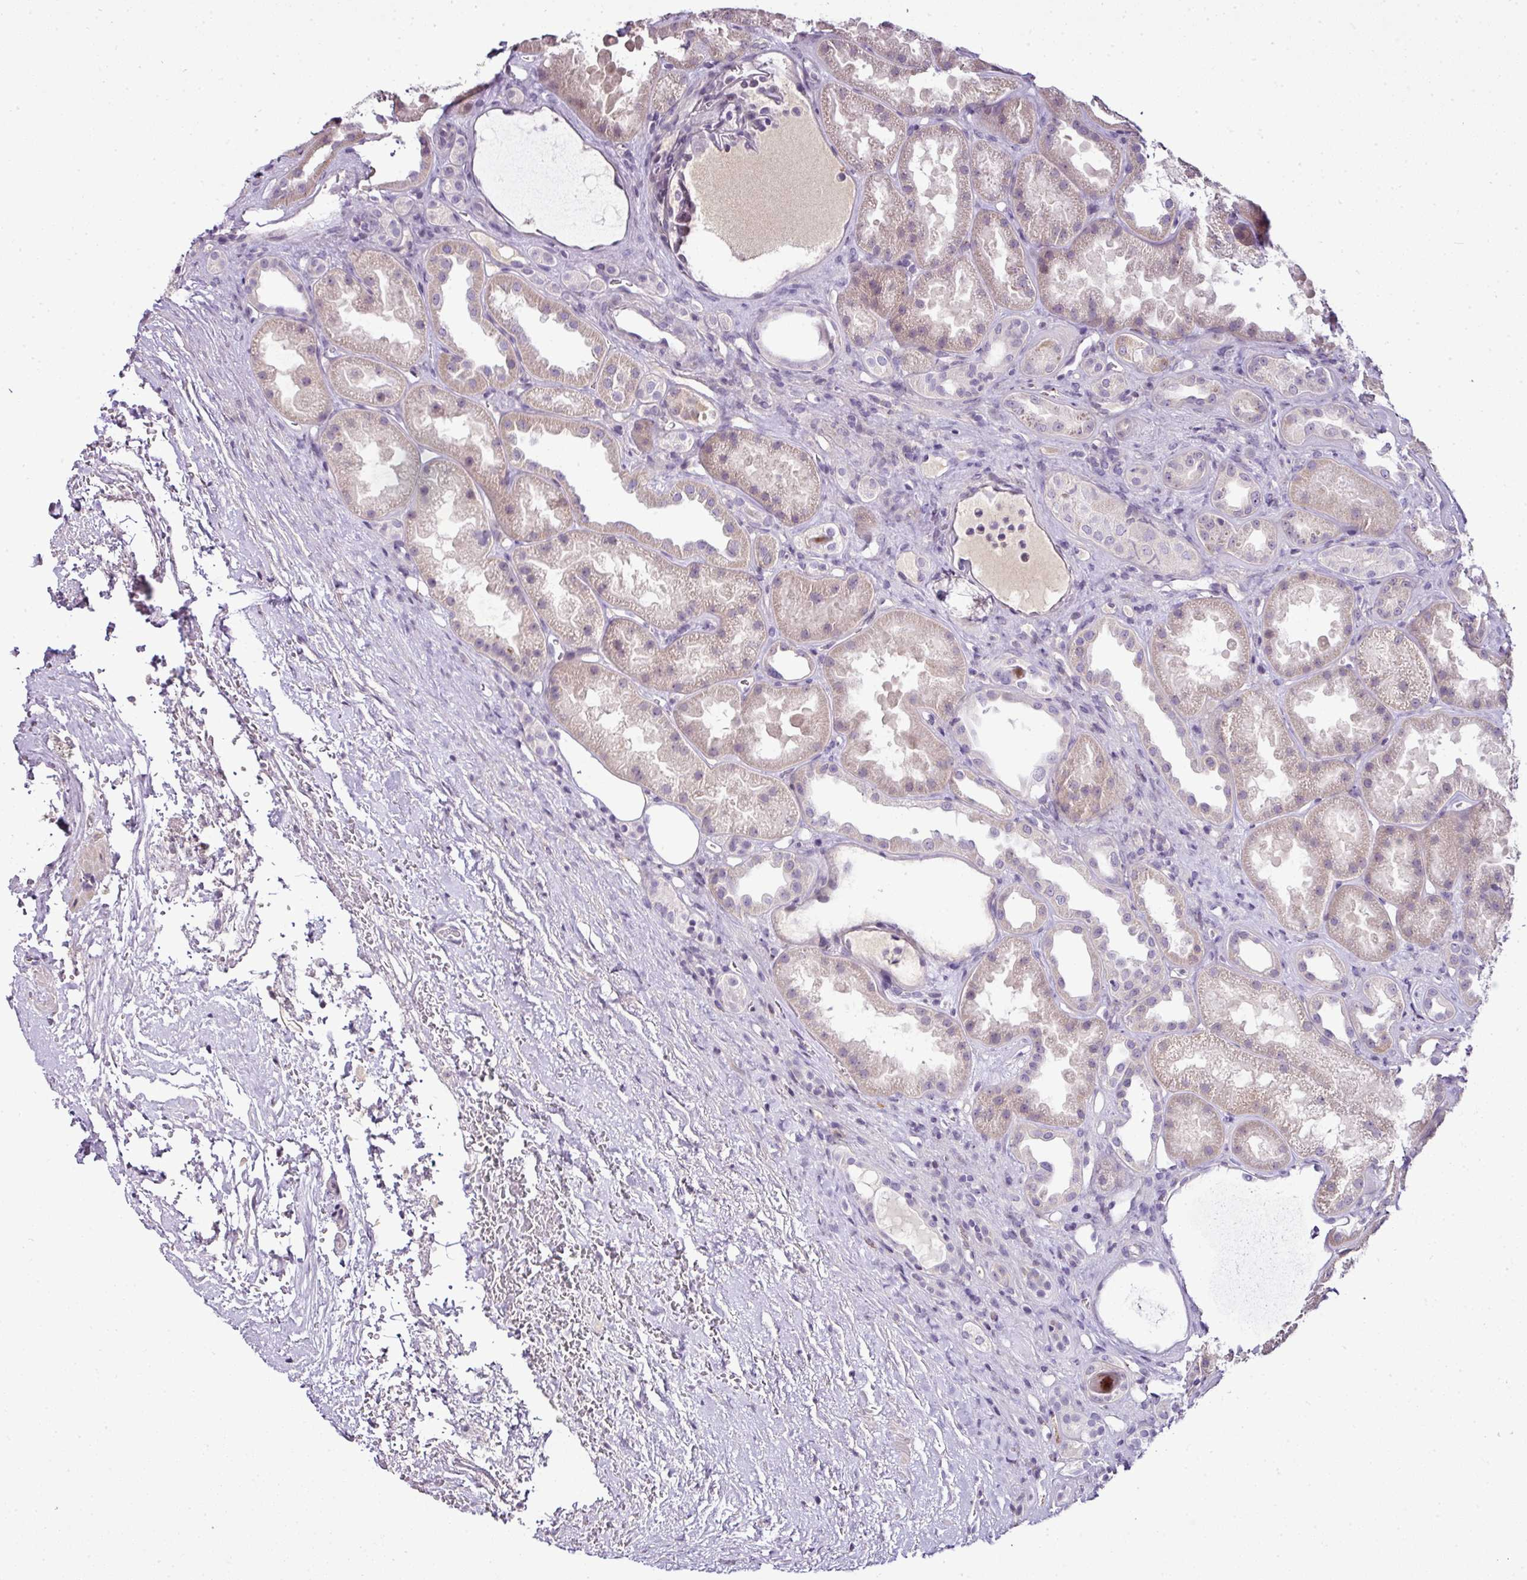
{"staining": {"intensity": "negative", "quantity": "none", "location": "none"}, "tissue": "kidney", "cell_type": "Cells in glomeruli", "image_type": "normal", "snomed": [{"axis": "morphology", "description": "Normal tissue, NOS"}, {"axis": "topography", "description": "Kidney"}], "caption": "The image exhibits no significant expression in cells in glomeruli of kidney.", "gene": "TEX30", "patient": {"sex": "male", "age": 61}}